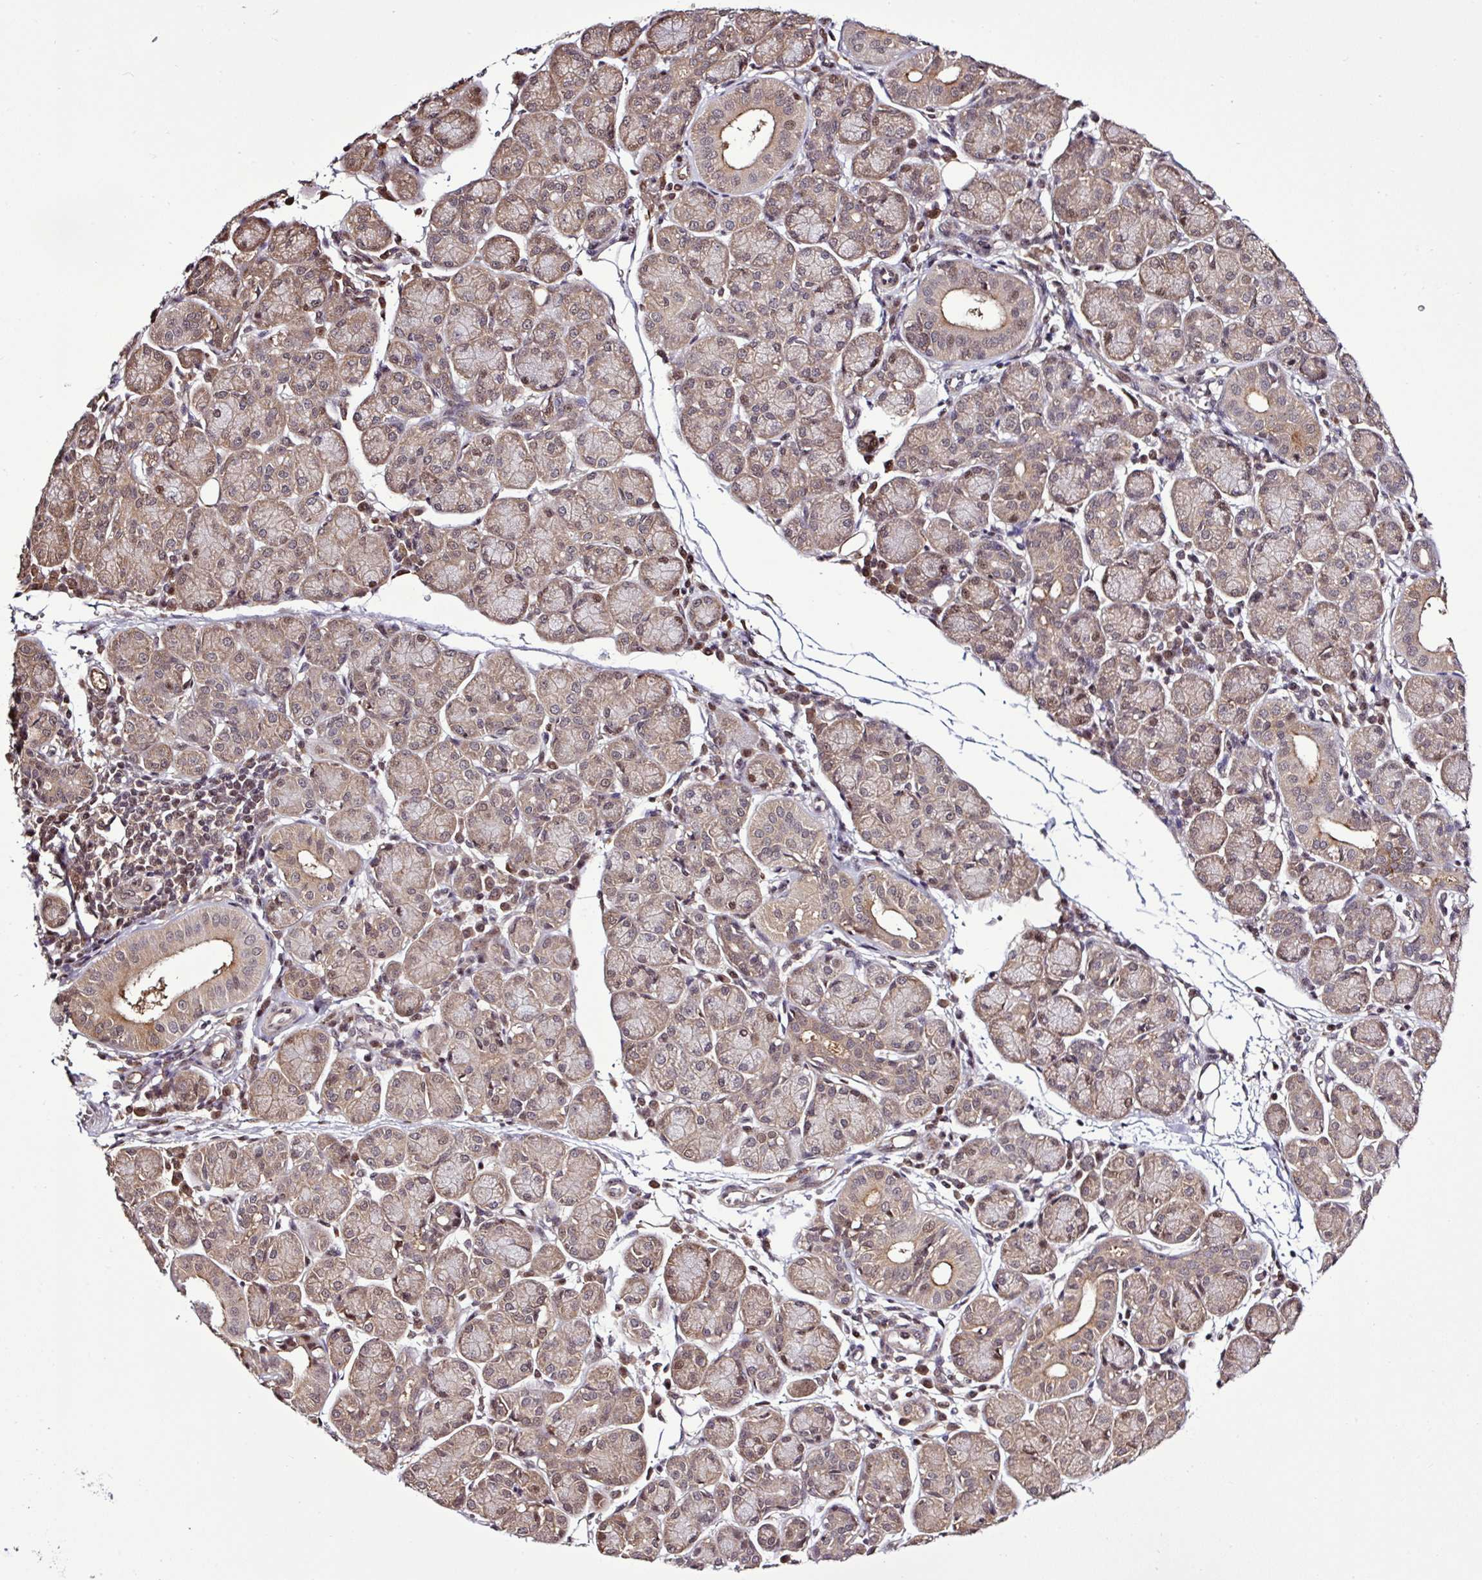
{"staining": {"intensity": "moderate", "quantity": "25%-75%", "location": "cytoplasmic/membranous,nuclear"}, "tissue": "salivary gland", "cell_type": "Glandular cells", "image_type": "normal", "snomed": [{"axis": "morphology", "description": "Normal tissue, NOS"}, {"axis": "morphology", "description": "Inflammation, NOS"}, {"axis": "topography", "description": "Lymph node"}, {"axis": "topography", "description": "Salivary gland"}], "caption": "Immunohistochemical staining of normal salivary gland displays moderate cytoplasmic/membranous,nuclear protein expression in about 25%-75% of glandular cells. (Stains: DAB (3,3'-diaminobenzidine) in brown, nuclei in blue, Microscopy: brightfield microscopy at high magnification).", "gene": "ITPKC", "patient": {"sex": "male", "age": 3}}